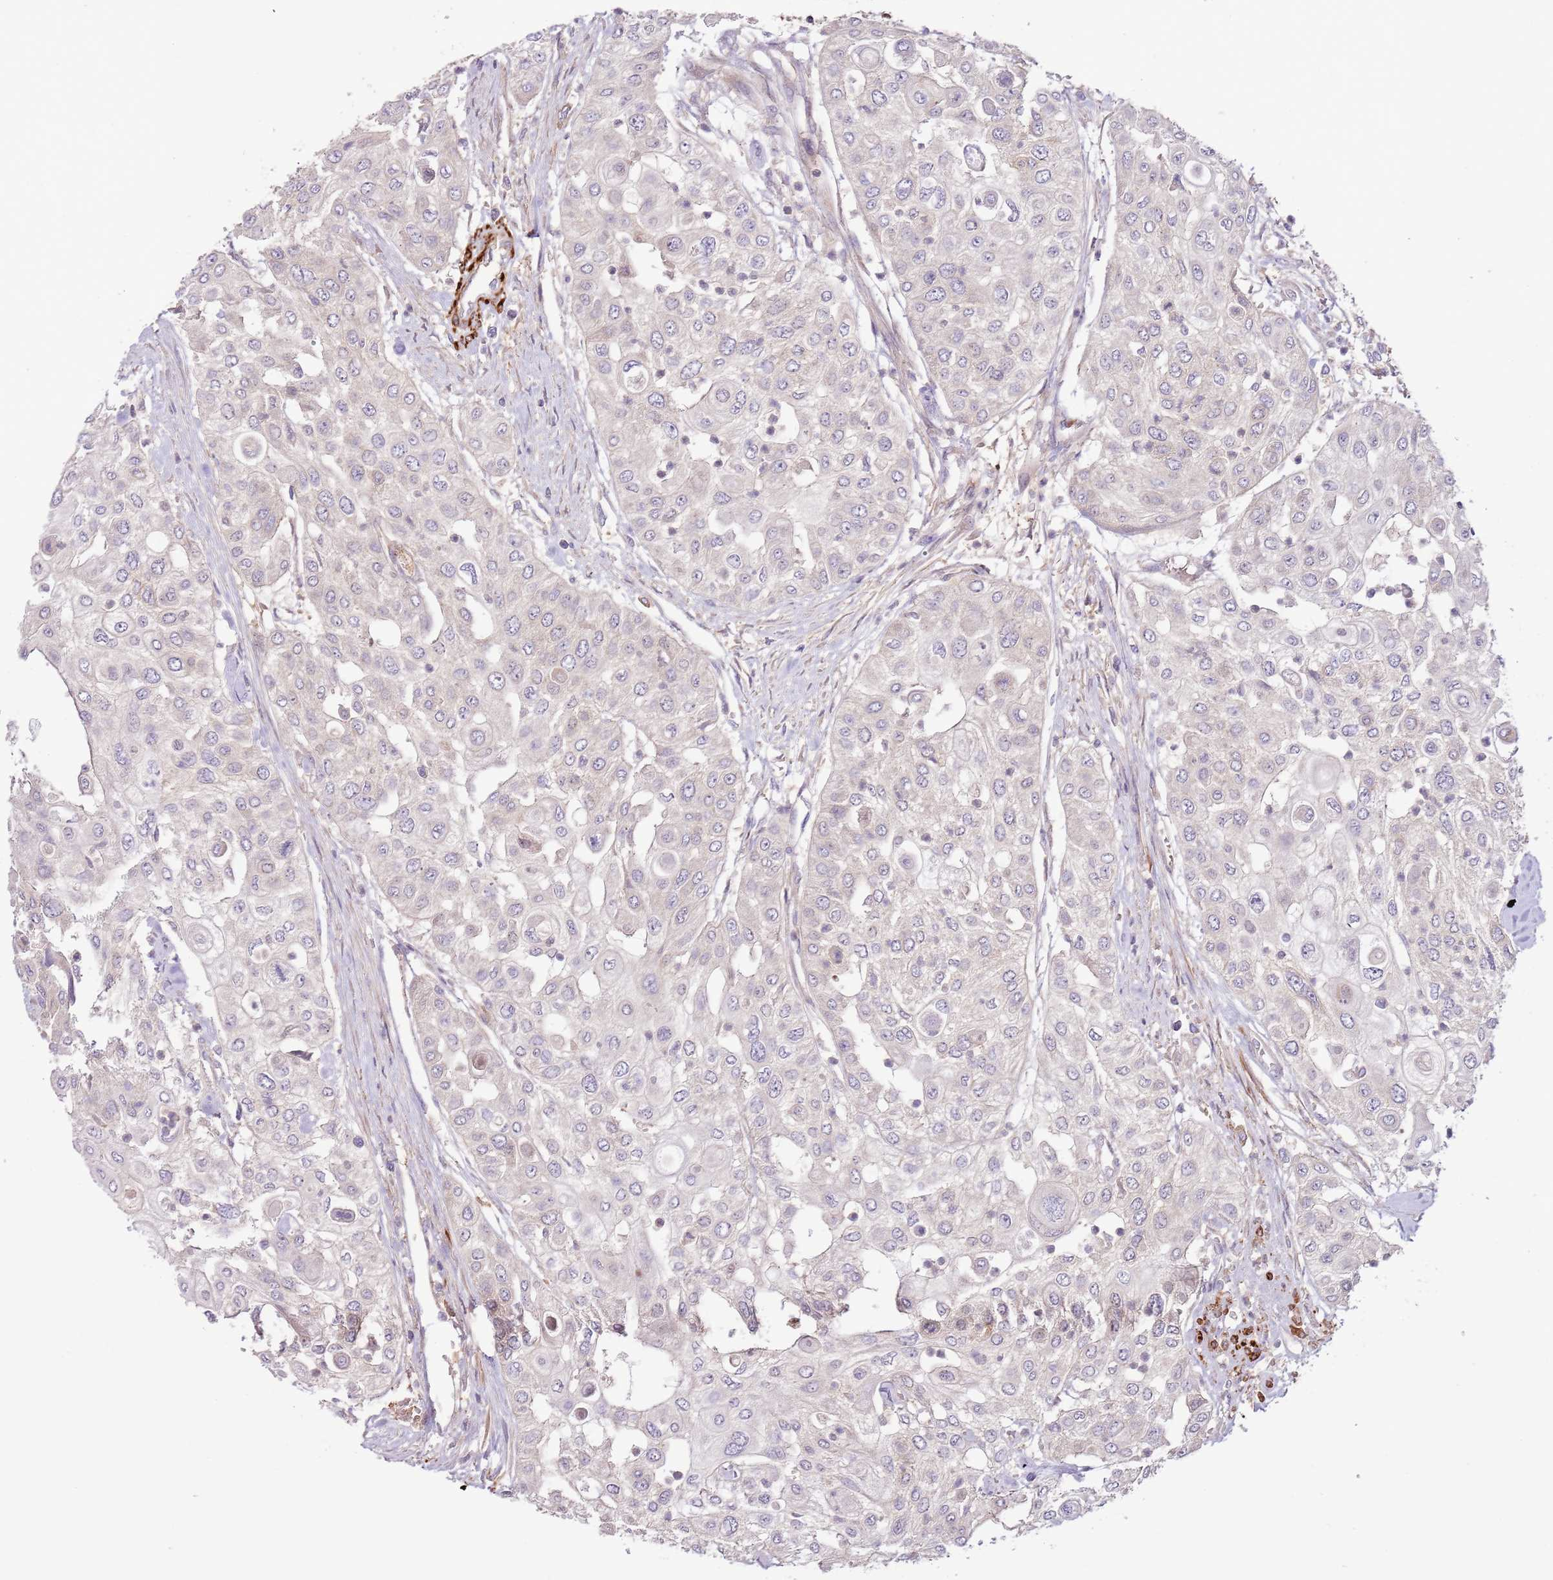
{"staining": {"intensity": "negative", "quantity": "none", "location": "none"}, "tissue": "urothelial cancer", "cell_type": "Tumor cells", "image_type": "cancer", "snomed": [{"axis": "morphology", "description": "Urothelial carcinoma, High grade"}, {"axis": "topography", "description": "Urinary bladder"}], "caption": "Immunohistochemistry (IHC) micrograph of human urothelial carcinoma (high-grade) stained for a protein (brown), which displays no staining in tumor cells. (IHC, brightfield microscopy, high magnification).", "gene": "RNF128", "patient": {"sex": "female", "age": 79}}